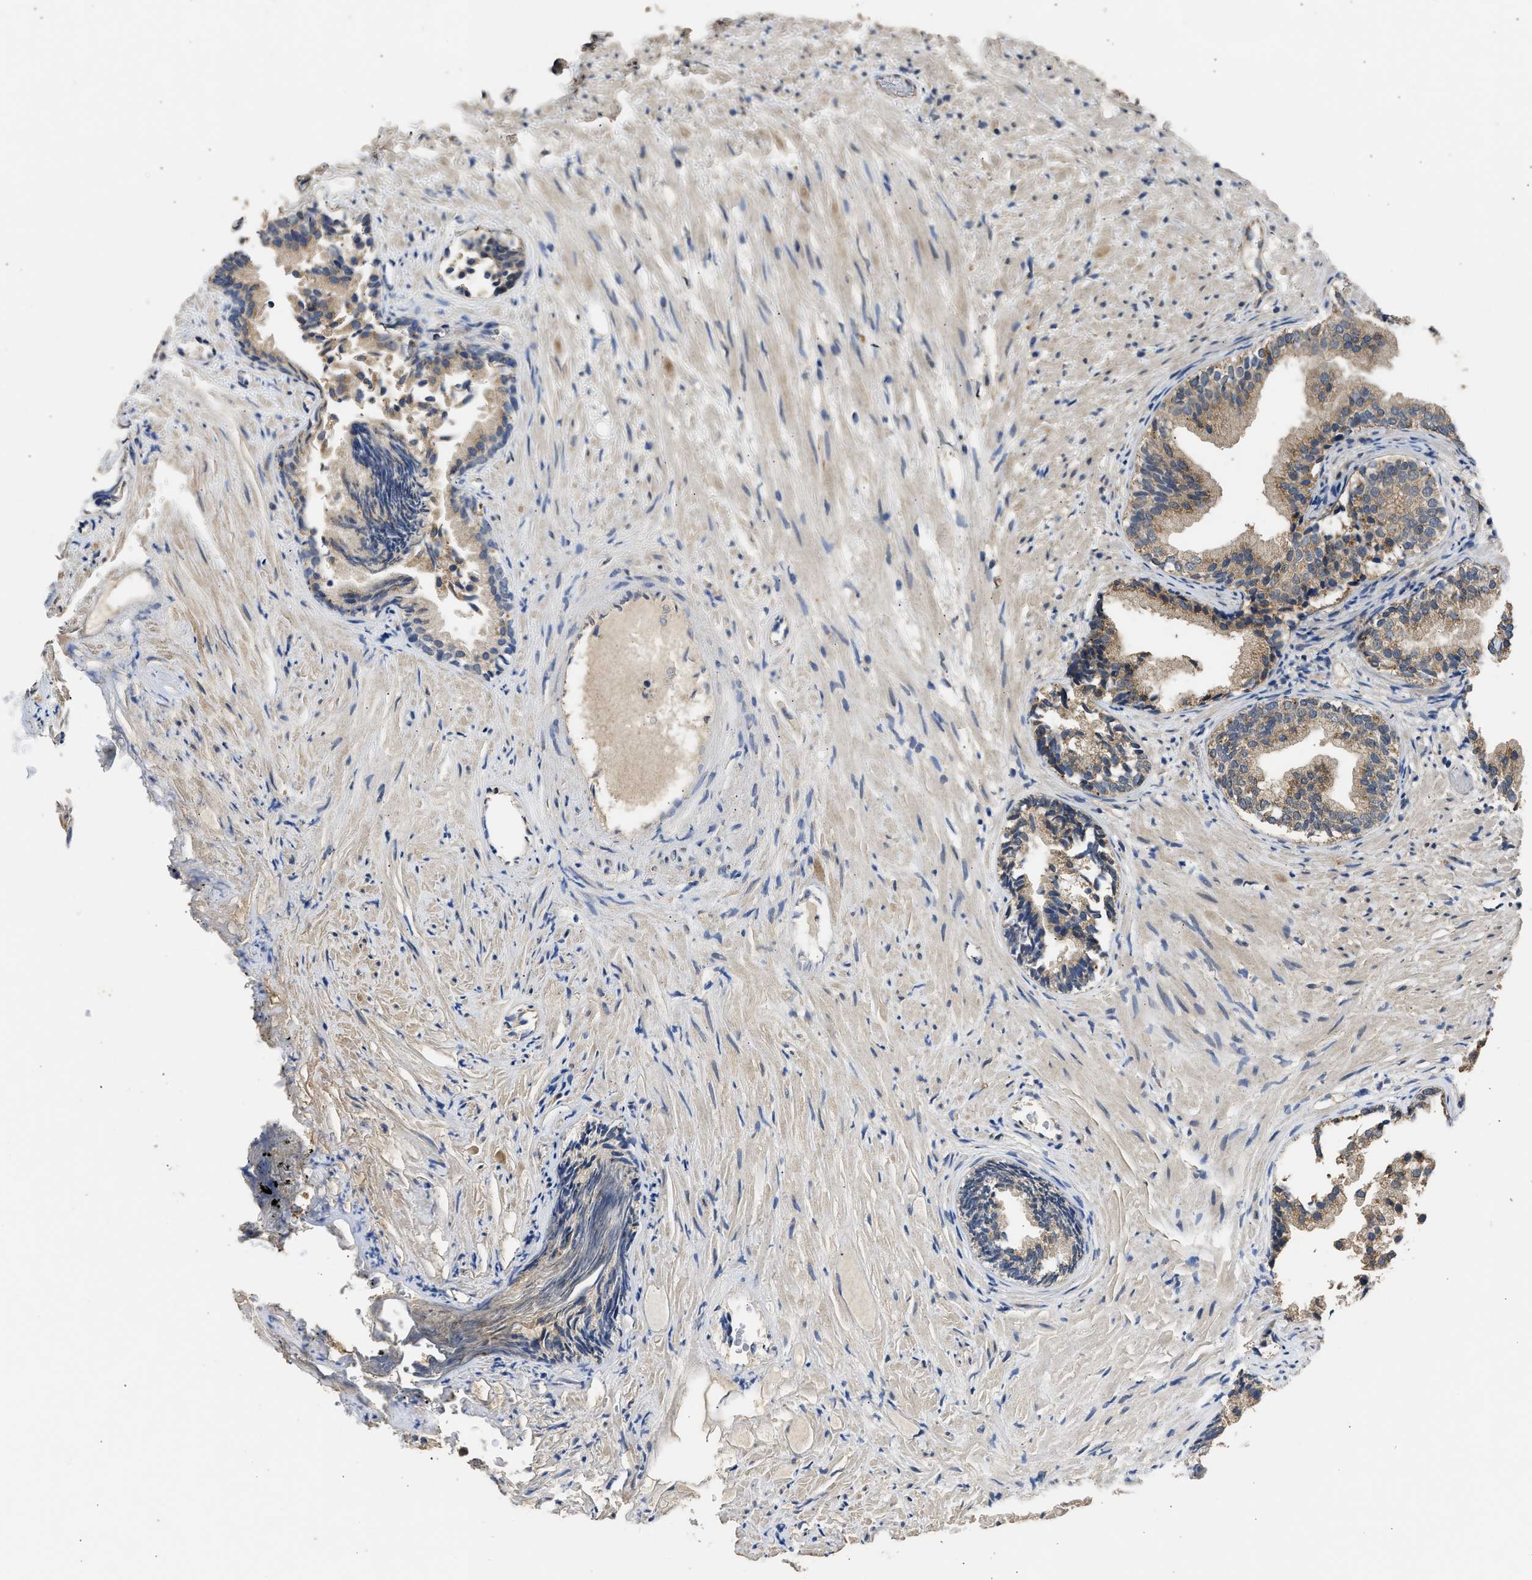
{"staining": {"intensity": "moderate", "quantity": ">75%", "location": "cytoplasmic/membranous"}, "tissue": "prostate", "cell_type": "Glandular cells", "image_type": "normal", "snomed": [{"axis": "morphology", "description": "Normal tissue, NOS"}, {"axis": "topography", "description": "Prostate"}], "caption": "Immunohistochemistry (IHC) micrograph of normal prostate stained for a protein (brown), which shows medium levels of moderate cytoplasmic/membranous expression in approximately >75% of glandular cells.", "gene": "SPINT2", "patient": {"sex": "male", "age": 76}}